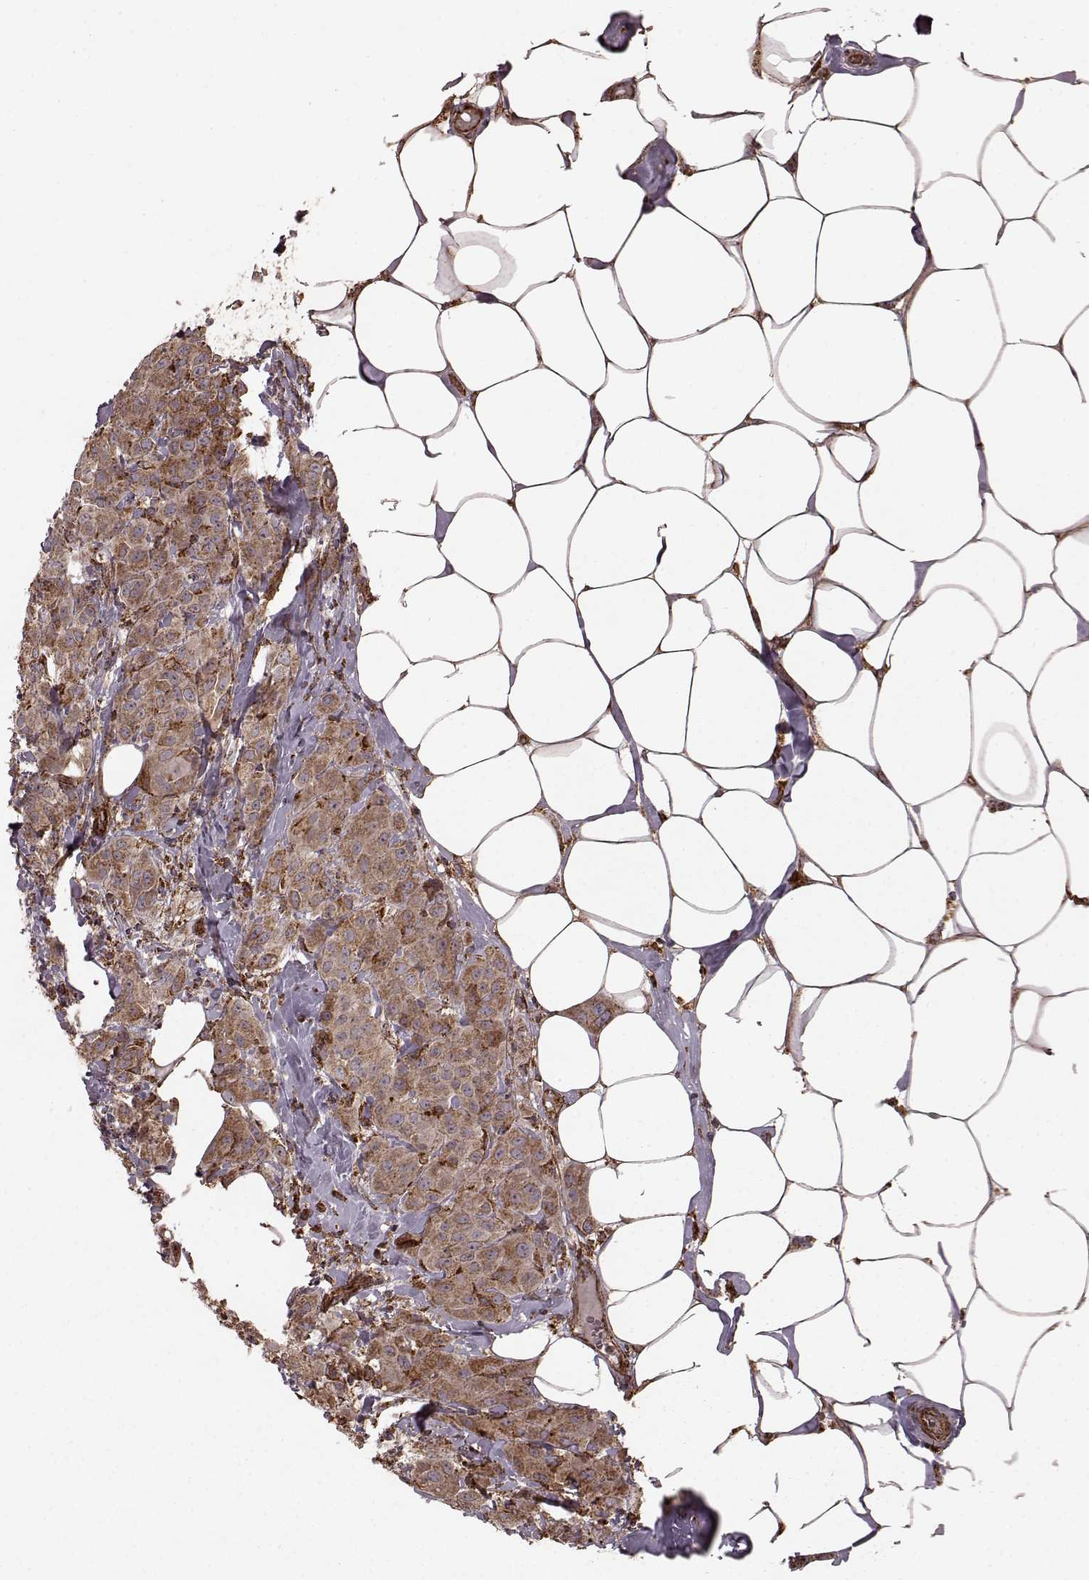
{"staining": {"intensity": "moderate", "quantity": "25%-75%", "location": "cytoplasmic/membranous"}, "tissue": "breast cancer", "cell_type": "Tumor cells", "image_type": "cancer", "snomed": [{"axis": "morphology", "description": "Normal tissue, NOS"}, {"axis": "morphology", "description": "Duct carcinoma"}, {"axis": "topography", "description": "Breast"}], "caption": "Invasive ductal carcinoma (breast) stained with a brown dye shows moderate cytoplasmic/membranous positive expression in about 25%-75% of tumor cells.", "gene": "FXN", "patient": {"sex": "female", "age": 43}}